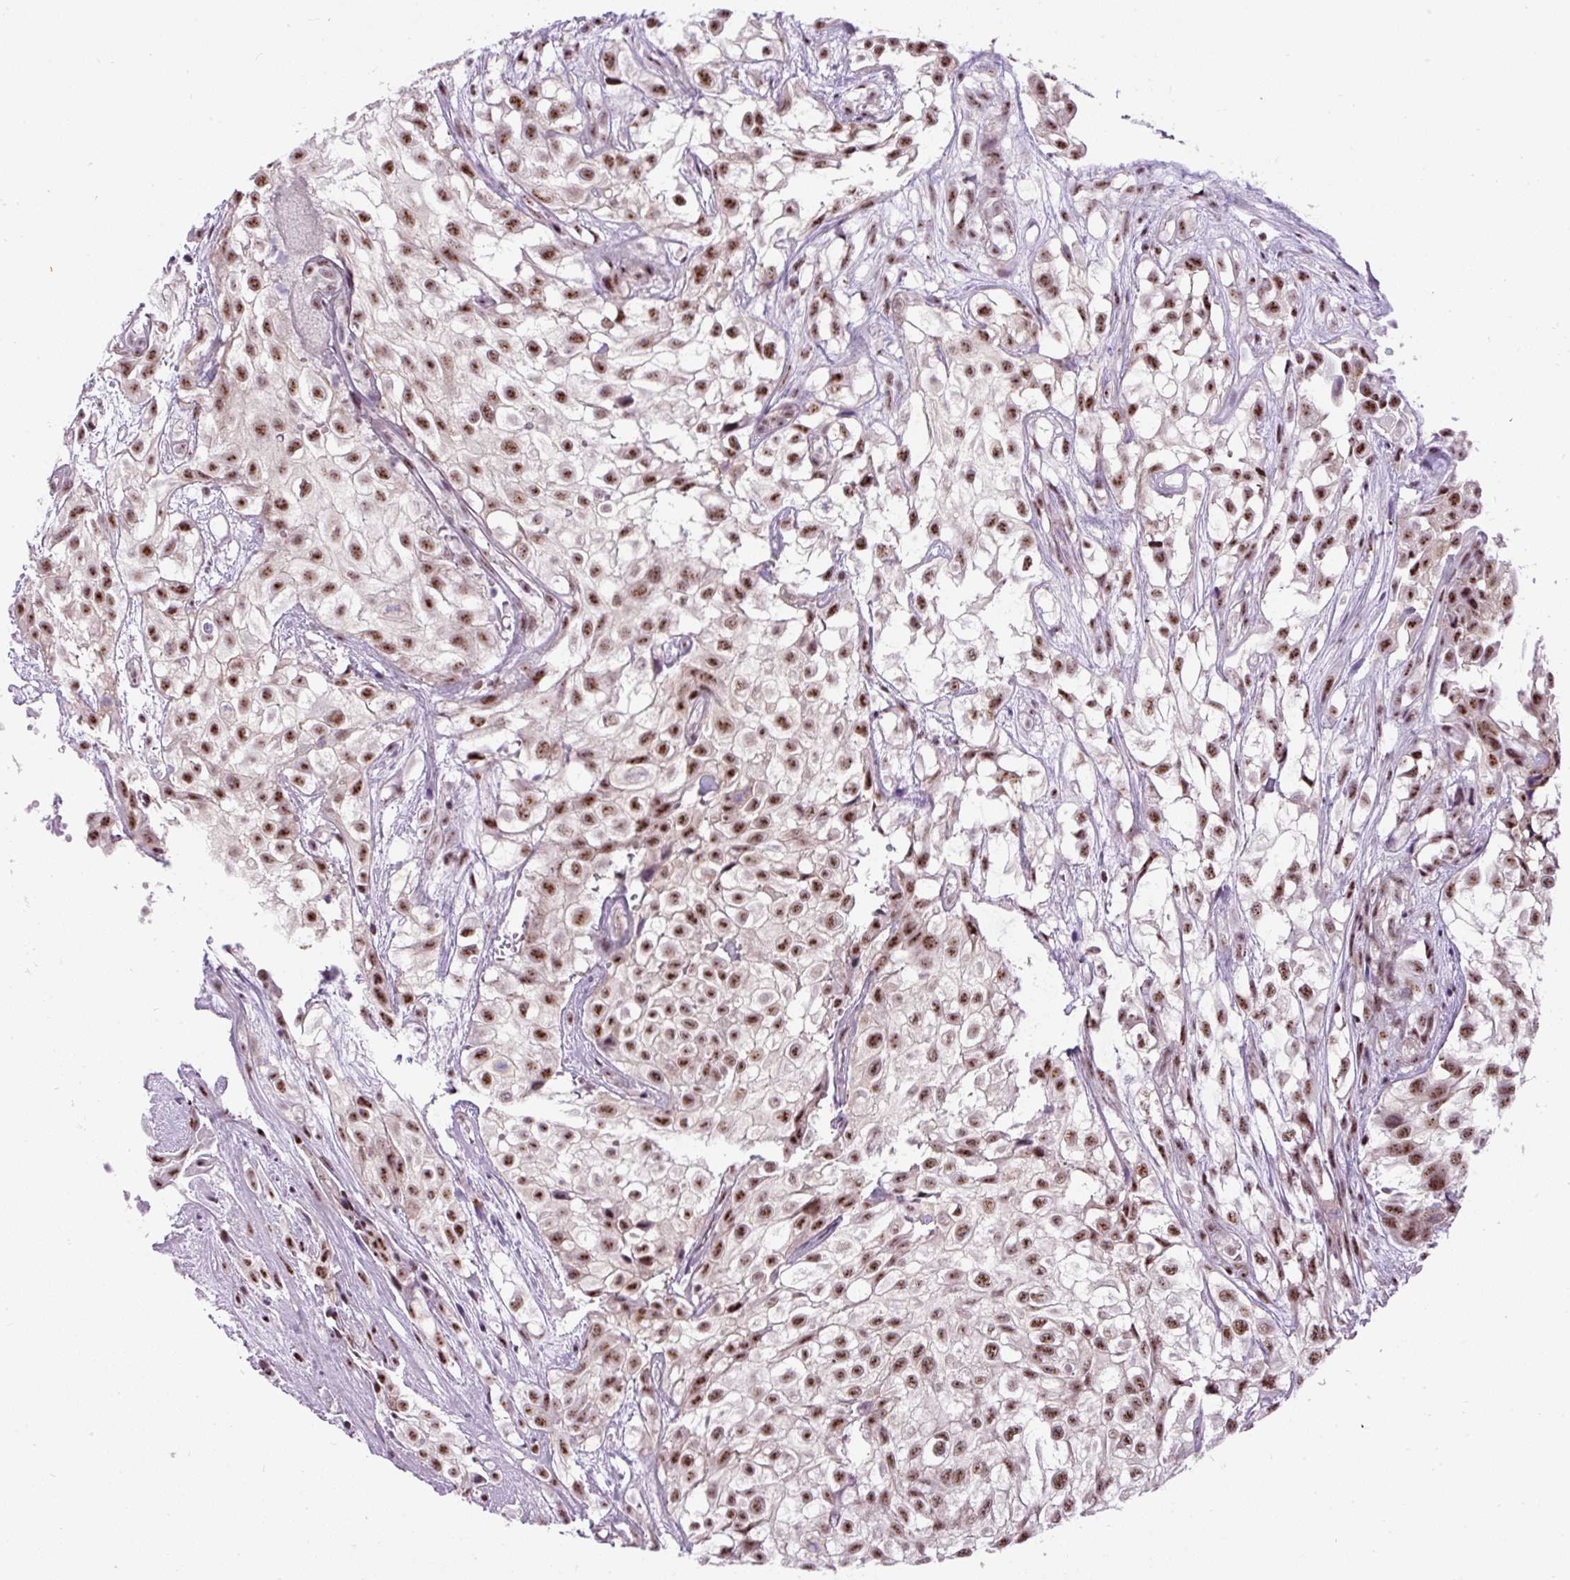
{"staining": {"intensity": "moderate", "quantity": ">75%", "location": "nuclear"}, "tissue": "urothelial cancer", "cell_type": "Tumor cells", "image_type": "cancer", "snomed": [{"axis": "morphology", "description": "Urothelial carcinoma, High grade"}, {"axis": "topography", "description": "Urinary bladder"}], "caption": "IHC image of neoplastic tissue: urothelial cancer stained using IHC shows medium levels of moderate protein expression localized specifically in the nuclear of tumor cells, appearing as a nuclear brown color.", "gene": "SMC5", "patient": {"sex": "male", "age": 56}}